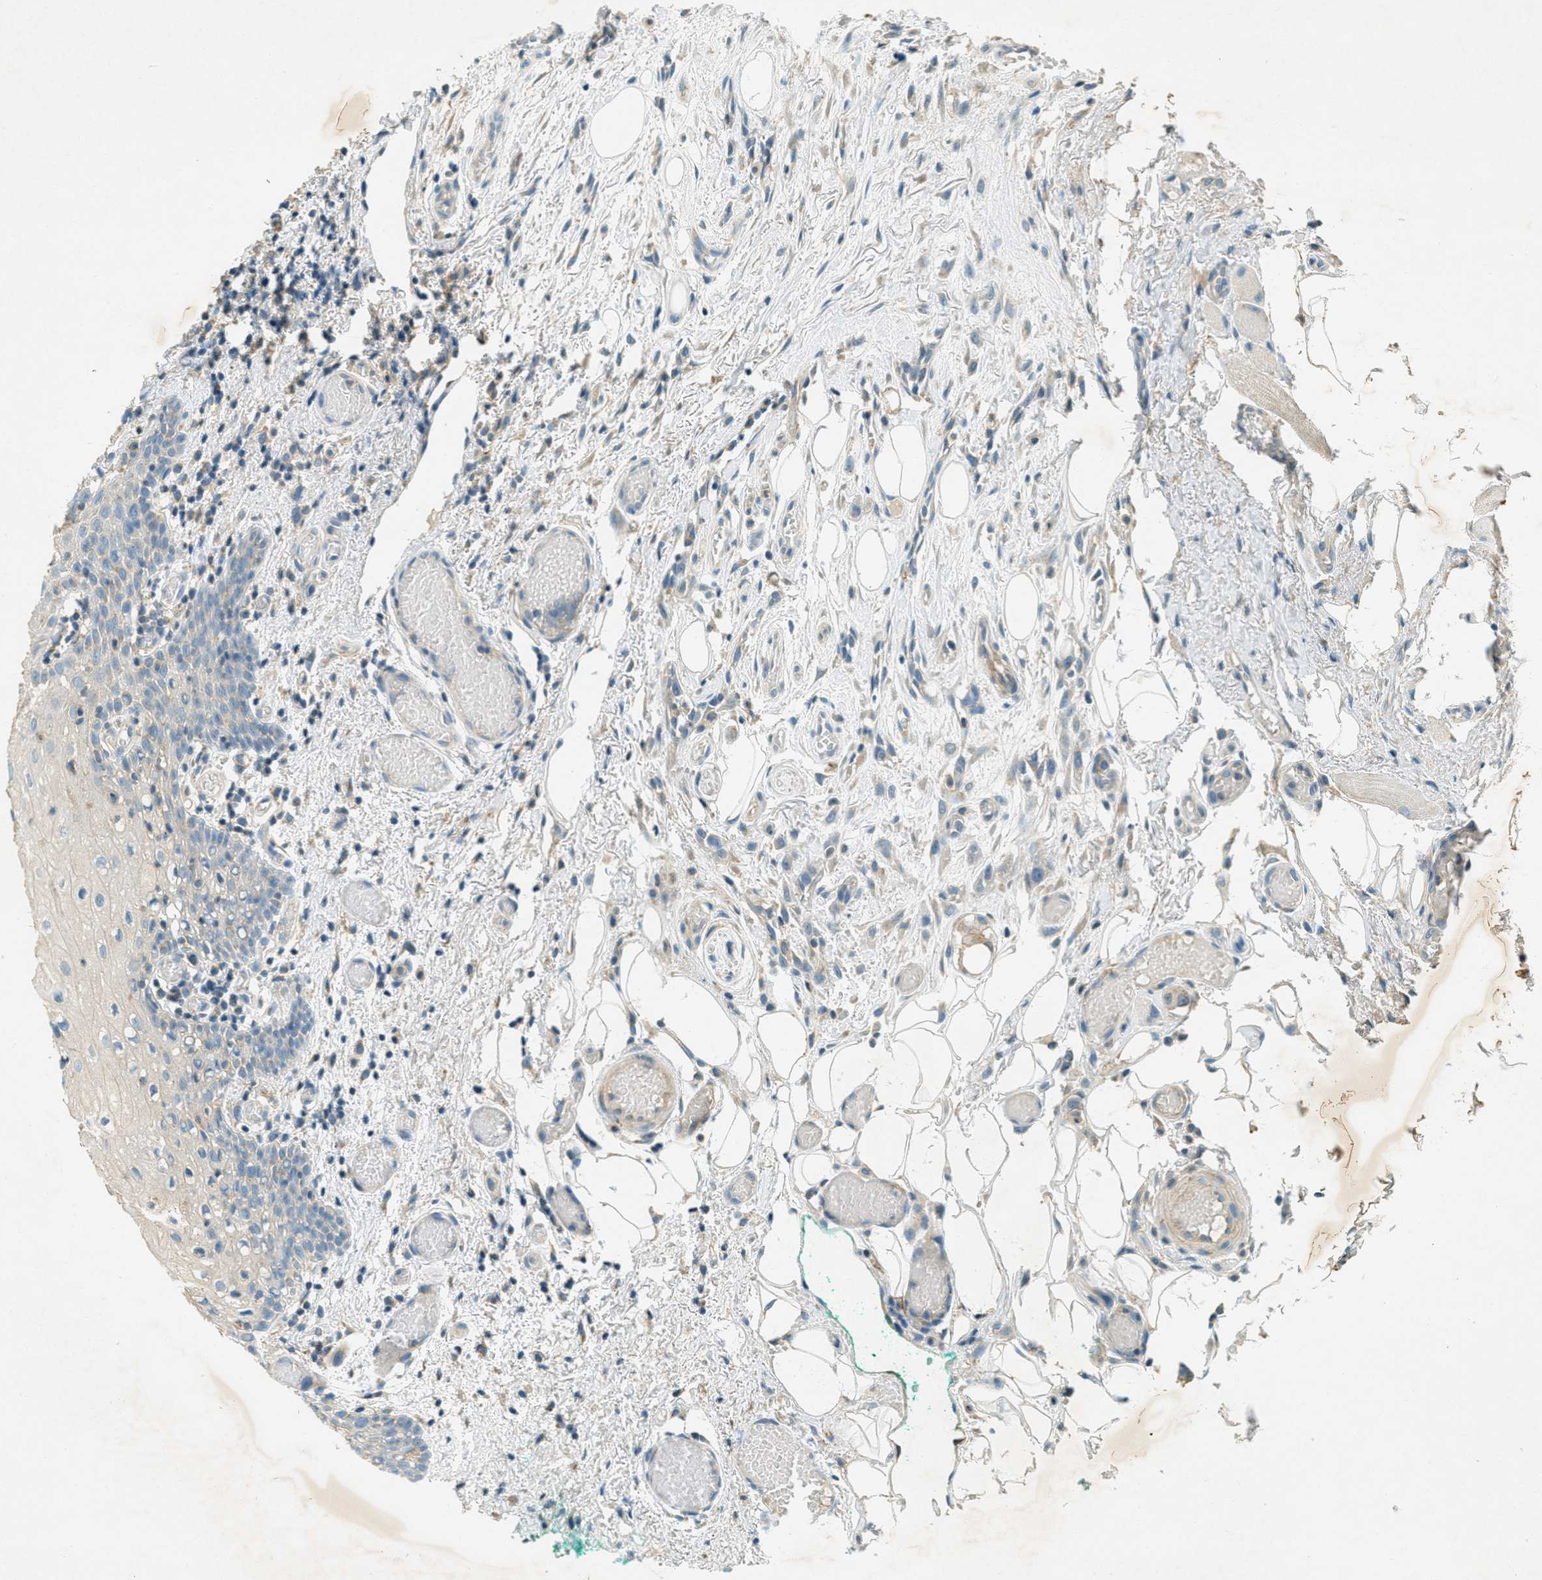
{"staining": {"intensity": "moderate", "quantity": "<25%", "location": "cytoplasmic/membranous"}, "tissue": "oral mucosa", "cell_type": "Squamous epithelial cells", "image_type": "normal", "snomed": [{"axis": "morphology", "description": "Normal tissue, NOS"}, {"axis": "morphology", "description": "Squamous cell carcinoma, NOS"}, {"axis": "topography", "description": "Oral tissue"}, {"axis": "topography", "description": "Salivary gland"}, {"axis": "topography", "description": "Head-Neck"}], "caption": "An image of human oral mucosa stained for a protein reveals moderate cytoplasmic/membranous brown staining in squamous epithelial cells. Using DAB (brown) and hematoxylin (blue) stains, captured at high magnification using brightfield microscopy.", "gene": "NUDT4B", "patient": {"sex": "female", "age": 62}}